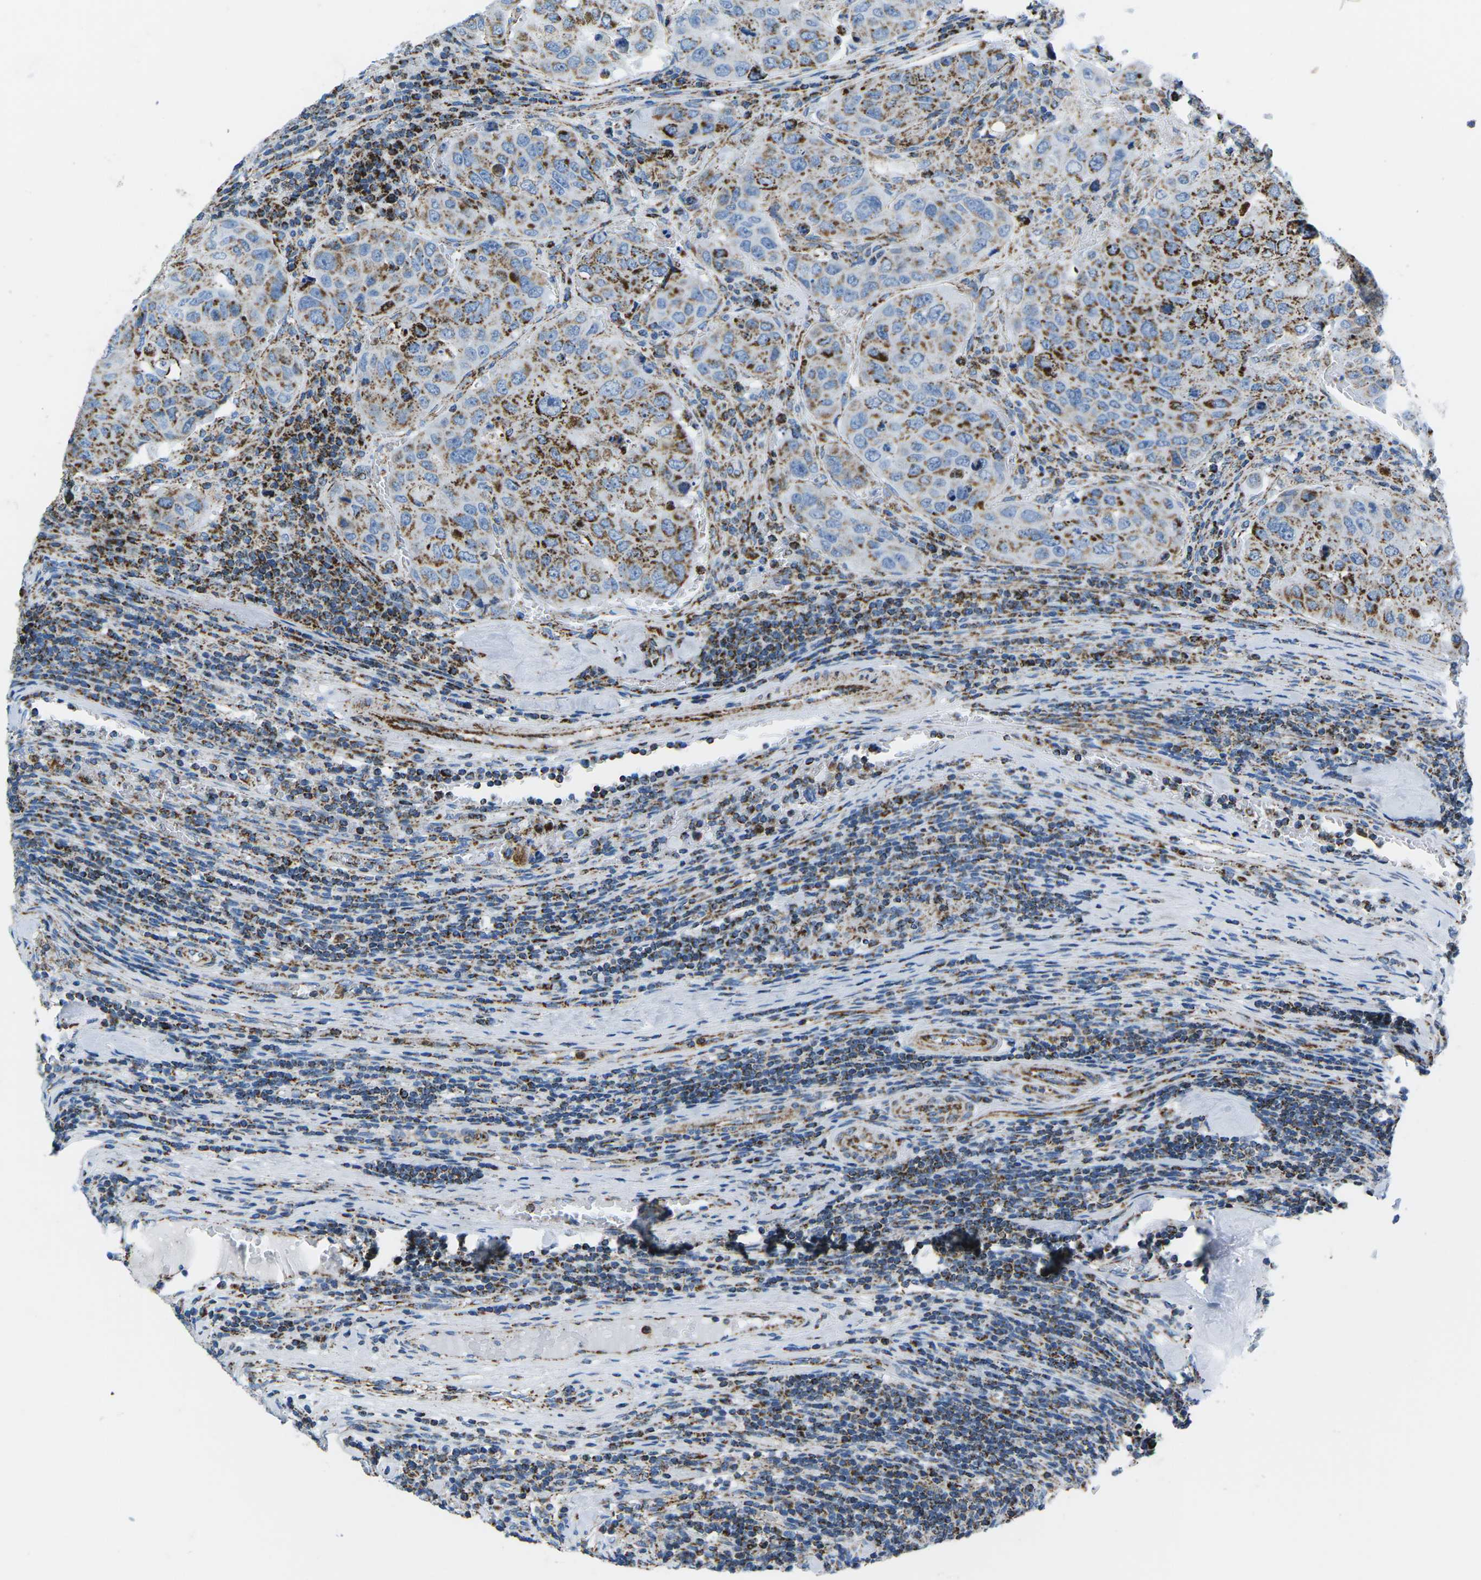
{"staining": {"intensity": "moderate", "quantity": "25%-75%", "location": "cytoplasmic/membranous"}, "tissue": "urothelial cancer", "cell_type": "Tumor cells", "image_type": "cancer", "snomed": [{"axis": "morphology", "description": "Urothelial carcinoma, High grade"}, {"axis": "topography", "description": "Lymph node"}, {"axis": "topography", "description": "Urinary bladder"}], "caption": "High-grade urothelial carcinoma was stained to show a protein in brown. There is medium levels of moderate cytoplasmic/membranous expression in approximately 25%-75% of tumor cells.", "gene": "COX6C", "patient": {"sex": "male", "age": 51}}